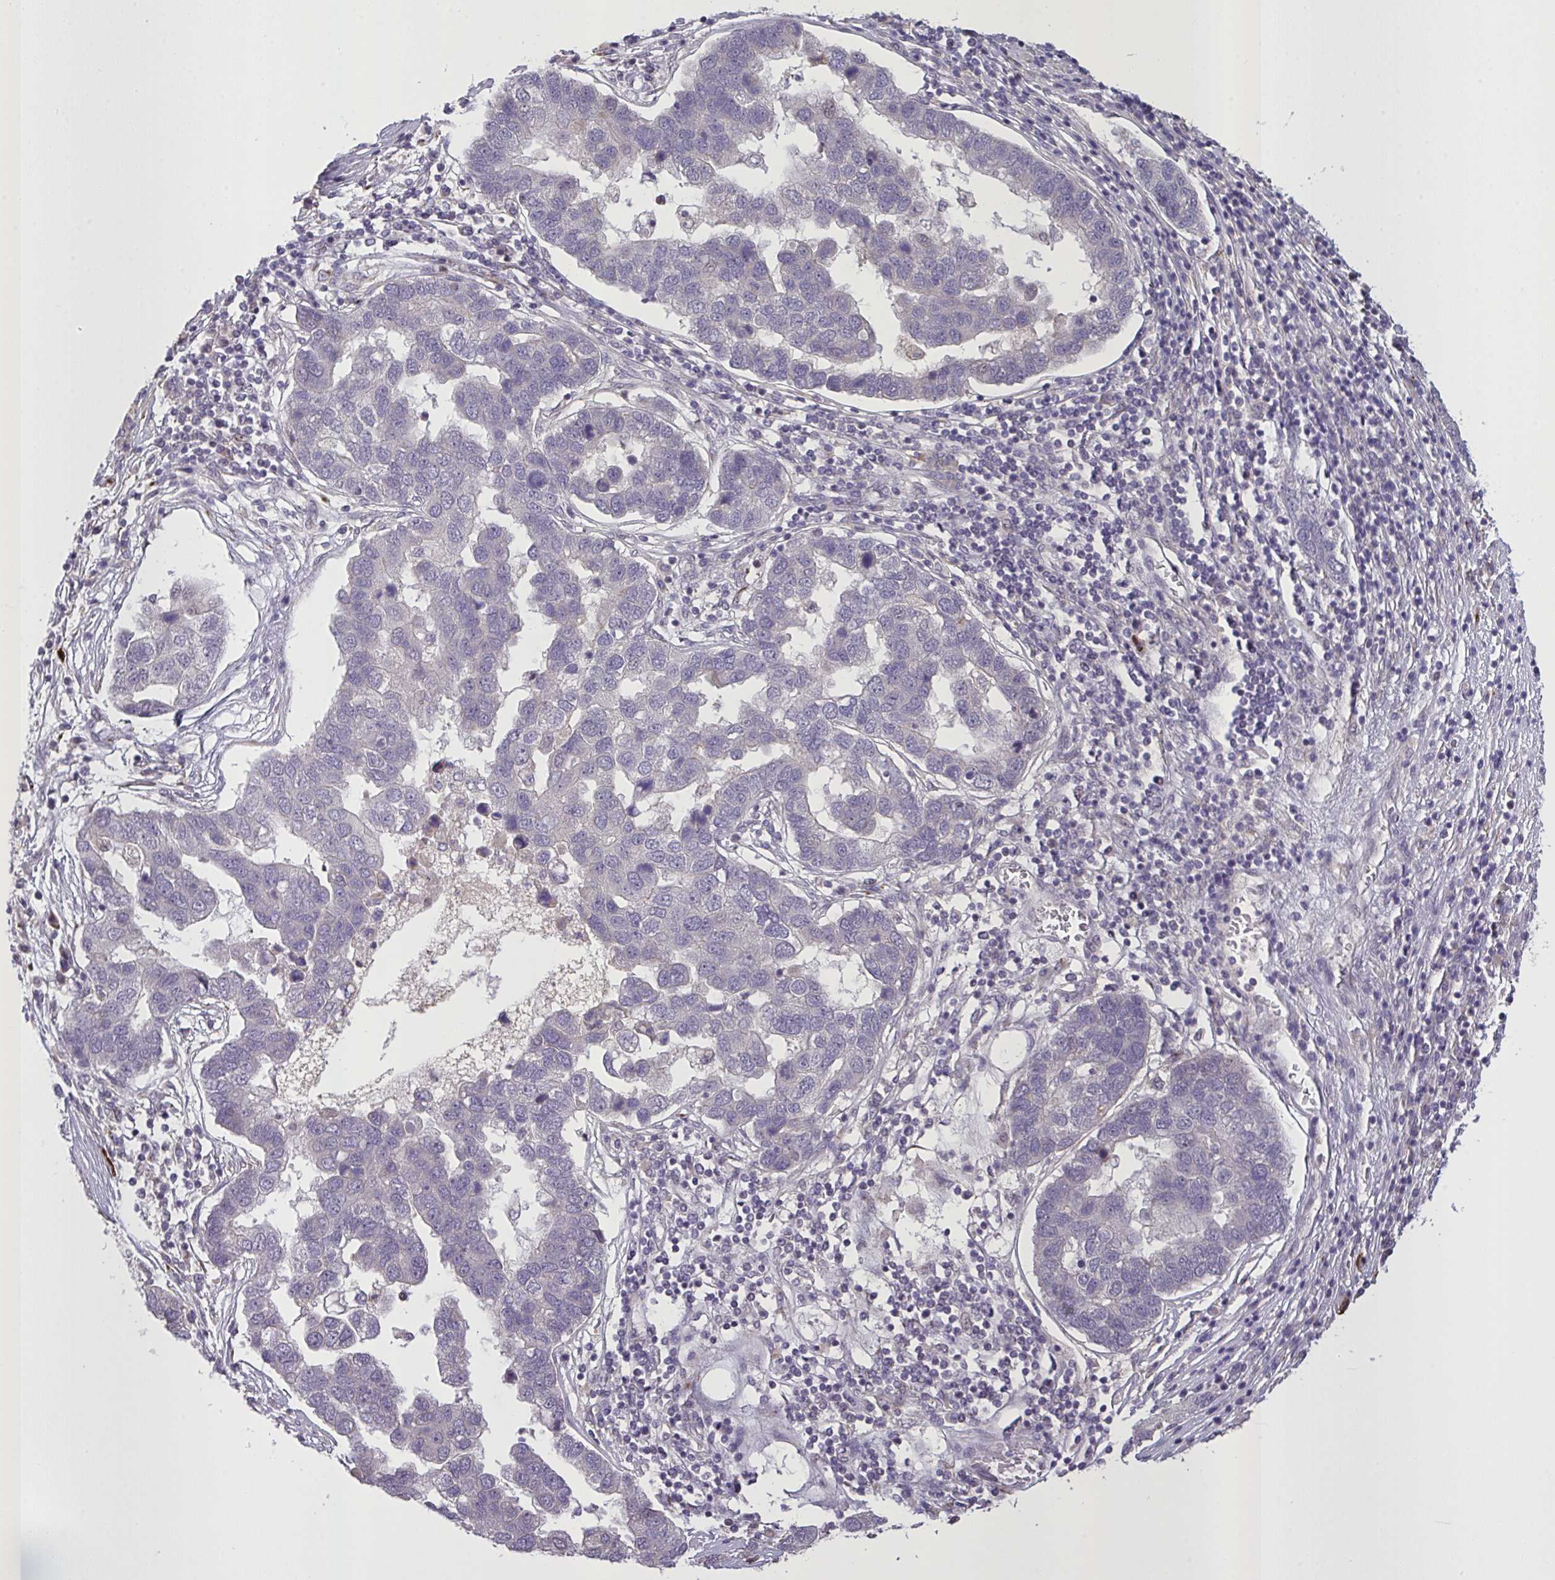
{"staining": {"intensity": "negative", "quantity": "none", "location": "none"}, "tissue": "pancreatic cancer", "cell_type": "Tumor cells", "image_type": "cancer", "snomed": [{"axis": "morphology", "description": "Adenocarcinoma, NOS"}, {"axis": "topography", "description": "Pancreas"}], "caption": "Tumor cells show no significant protein positivity in pancreatic cancer. (DAB immunohistochemistry, high magnification).", "gene": "MRGPRX2", "patient": {"sex": "female", "age": 61}}